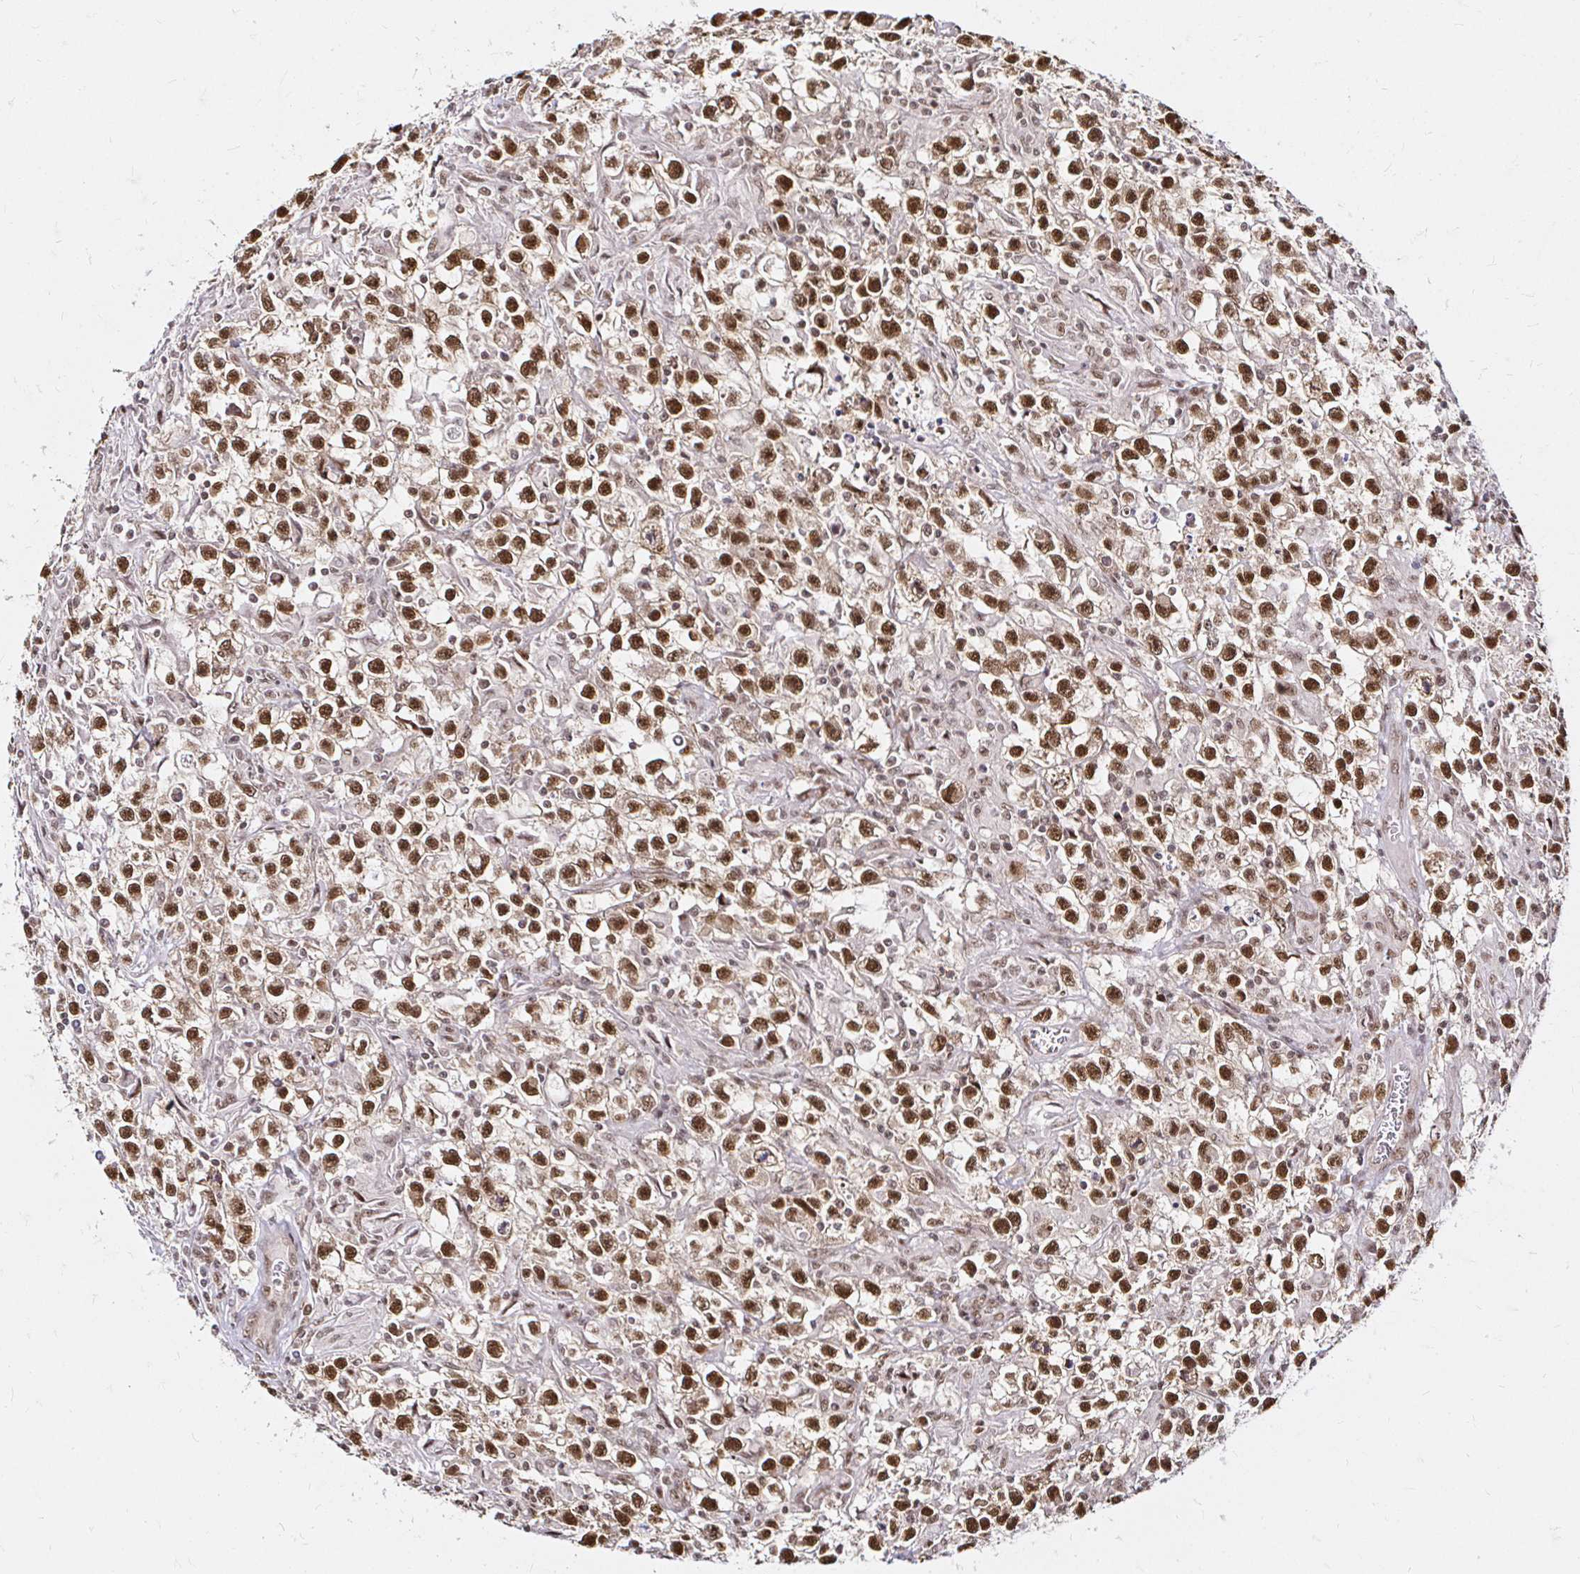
{"staining": {"intensity": "moderate", "quantity": ">75%", "location": "nuclear"}, "tissue": "testis cancer", "cell_type": "Tumor cells", "image_type": "cancer", "snomed": [{"axis": "morphology", "description": "Seminoma, NOS"}, {"axis": "topography", "description": "Testis"}], "caption": "This photomicrograph exhibits immunohistochemistry (IHC) staining of testis seminoma, with medium moderate nuclear expression in about >75% of tumor cells.", "gene": "SNRPC", "patient": {"sex": "male", "age": 31}}